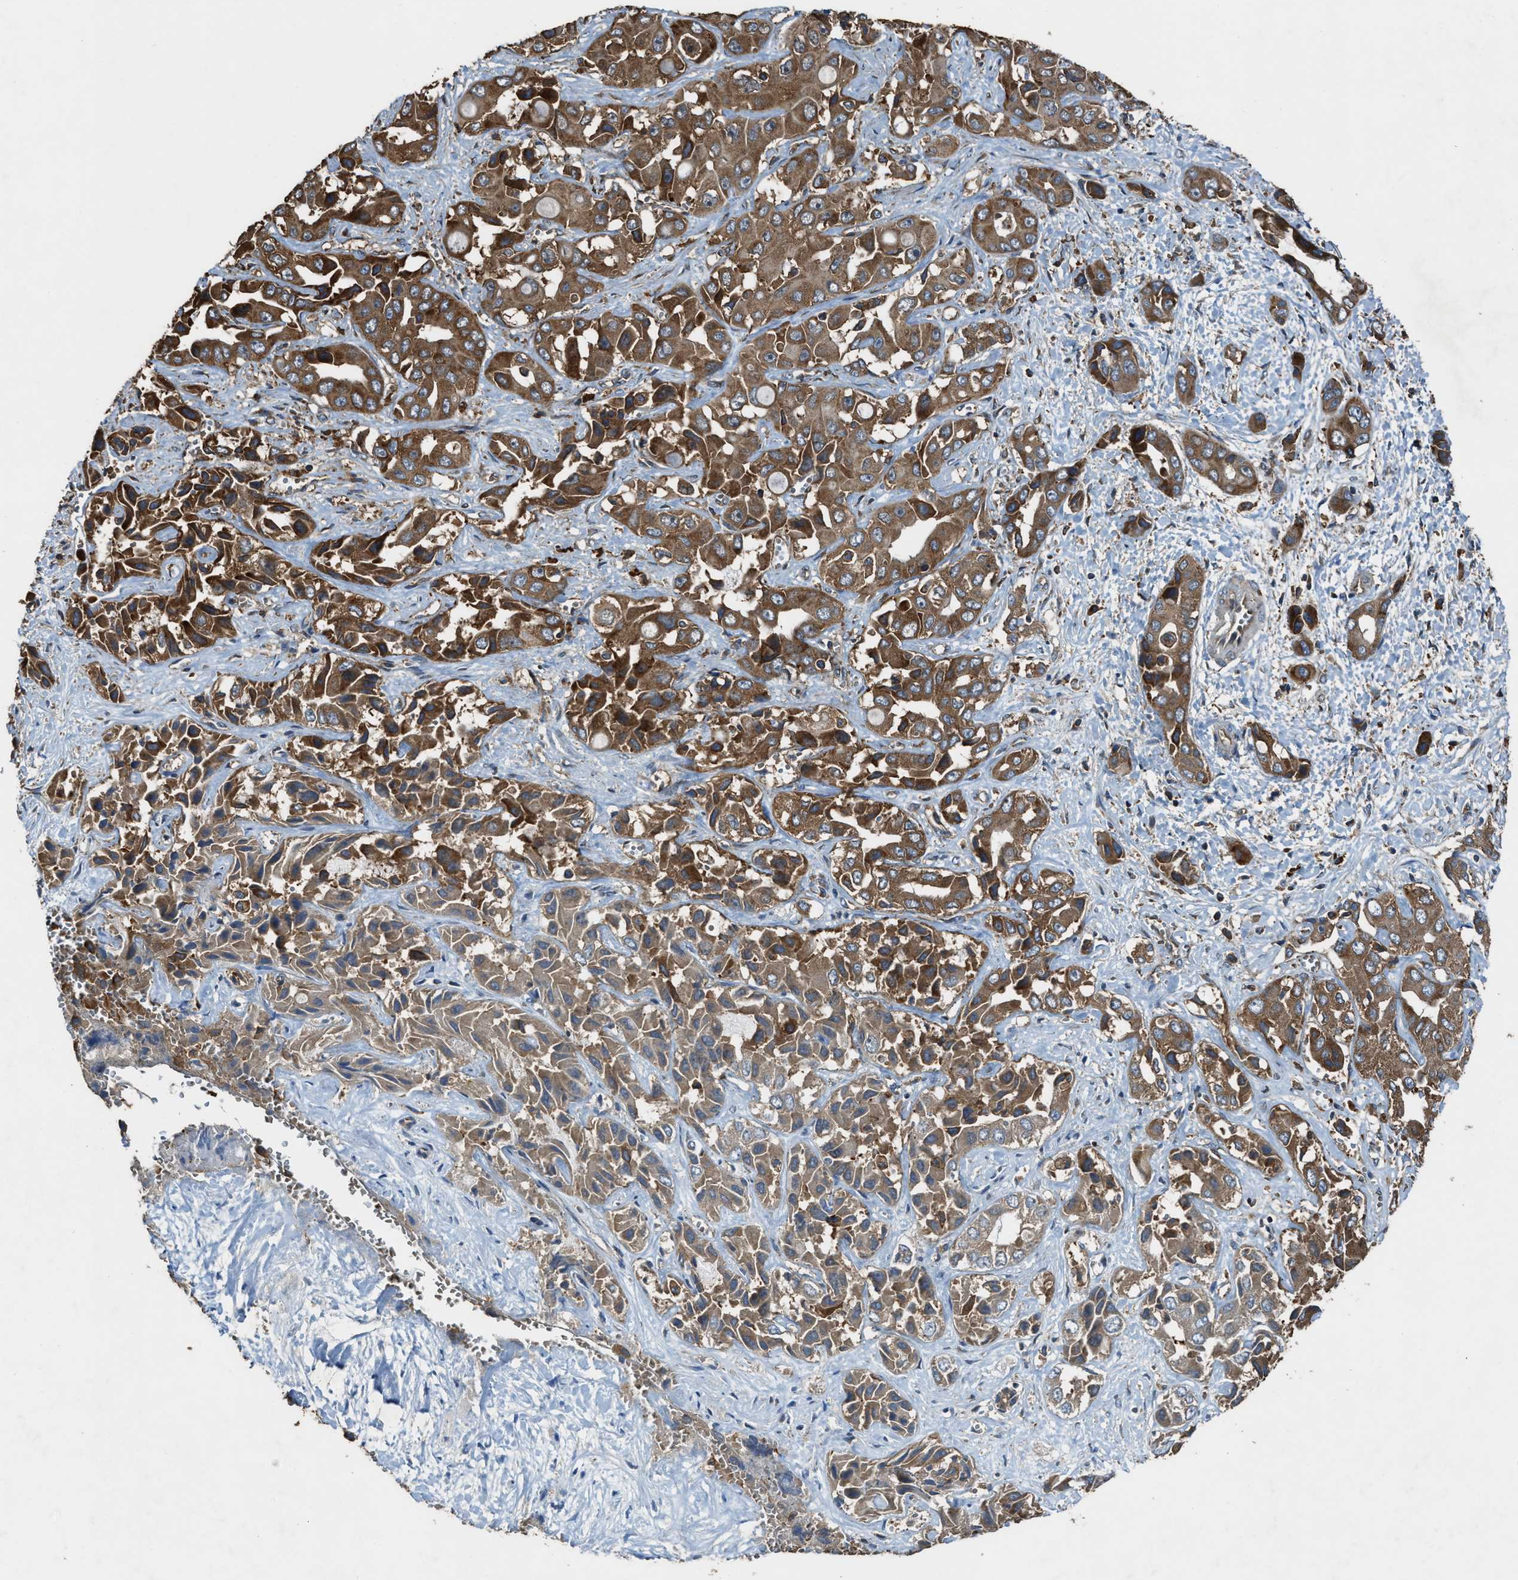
{"staining": {"intensity": "strong", "quantity": ">75%", "location": "cytoplasmic/membranous"}, "tissue": "liver cancer", "cell_type": "Tumor cells", "image_type": "cancer", "snomed": [{"axis": "morphology", "description": "Cholangiocarcinoma"}, {"axis": "topography", "description": "Liver"}], "caption": "An immunohistochemistry image of tumor tissue is shown. Protein staining in brown labels strong cytoplasmic/membranous positivity in liver cholangiocarcinoma within tumor cells.", "gene": "MAP3K8", "patient": {"sex": "female", "age": 52}}